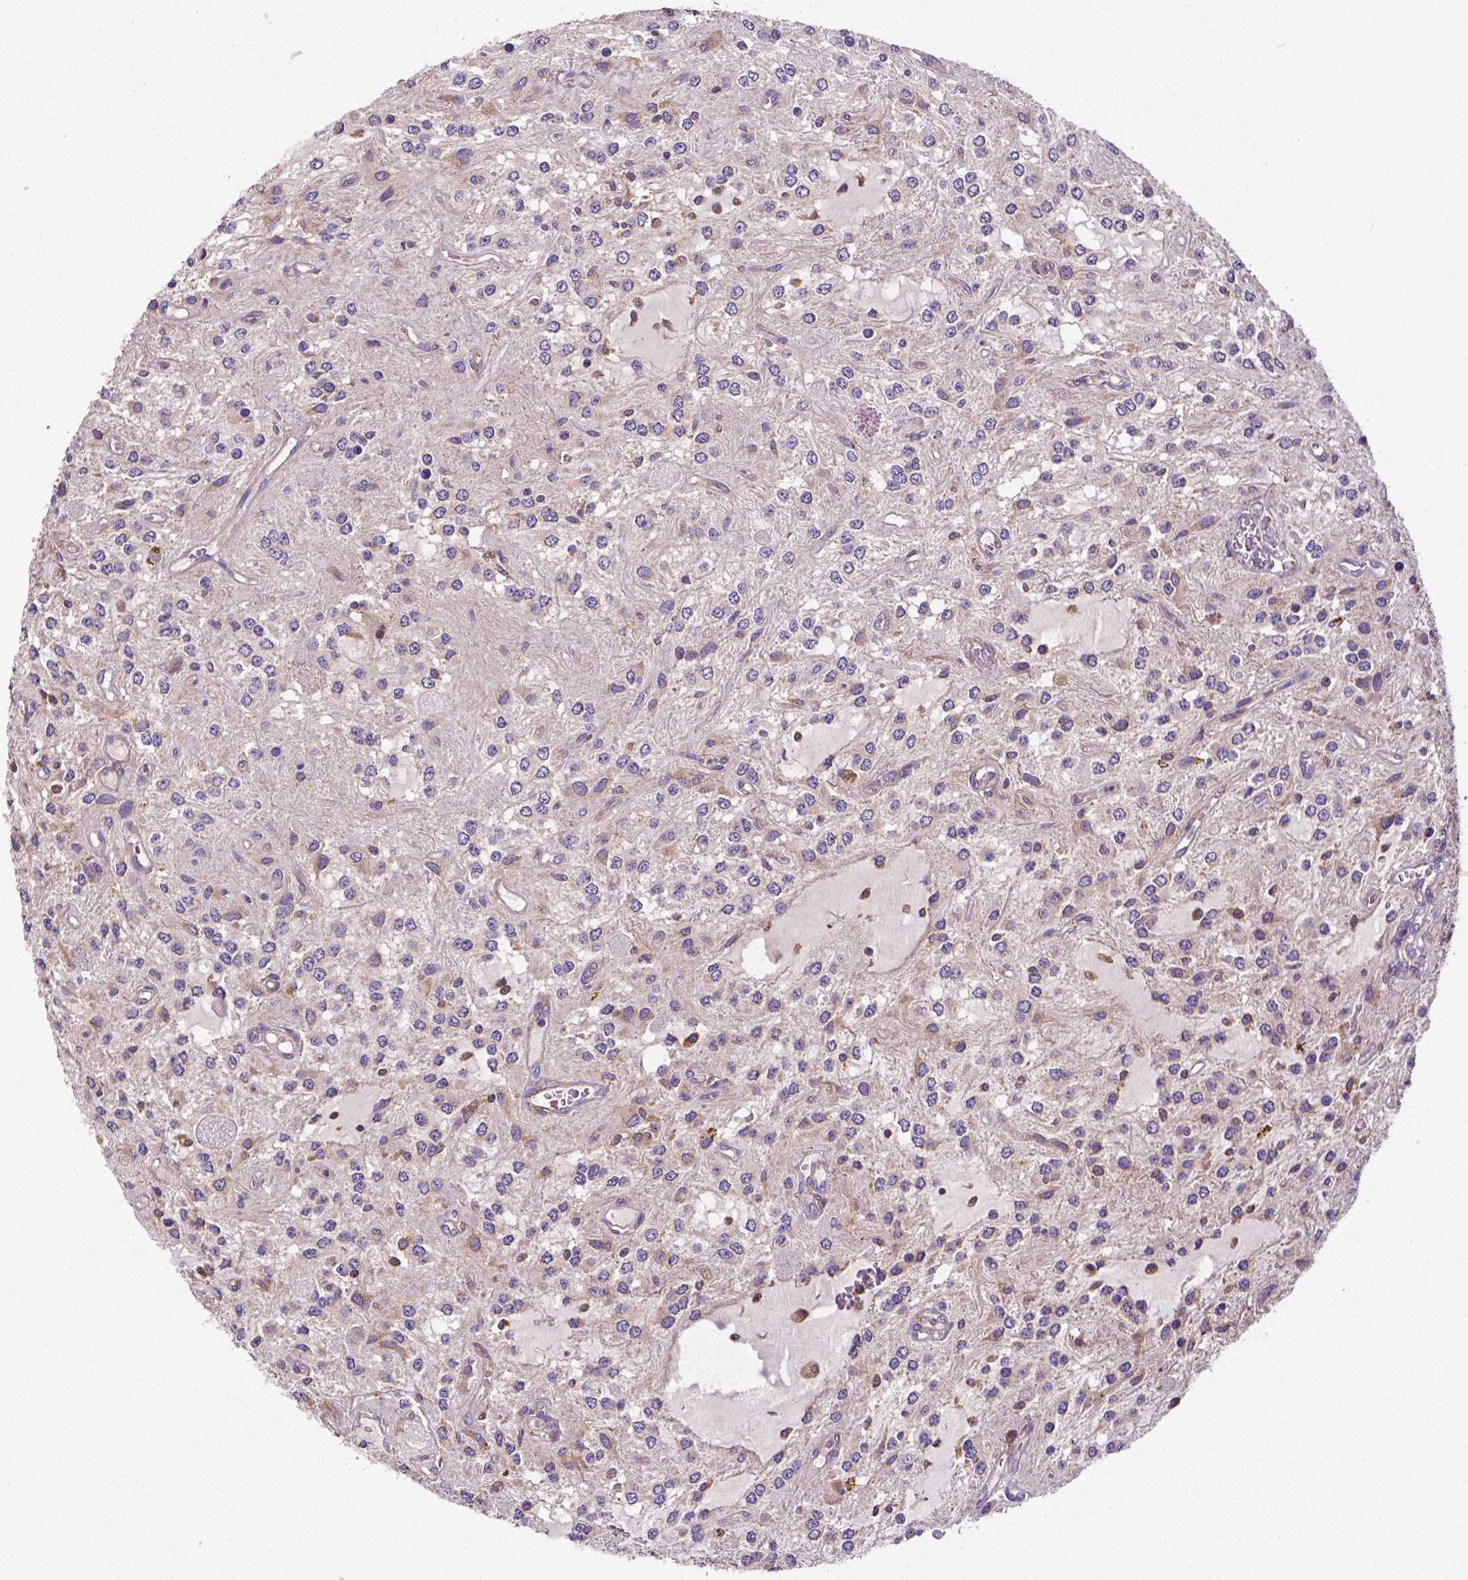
{"staining": {"intensity": "negative", "quantity": "none", "location": "none"}, "tissue": "glioma", "cell_type": "Tumor cells", "image_type": "cancer", "snomed": [{"axis": "morphology", "description": "Glioma, malignant, Low grade"}, {"axis": "topography", "description": "Cerebellum"}], "caption": "Immunohistochemical staining of glioma exhibits no significant positivity in tumor cells.", "gene": "DICER1", "patient": {"sex": "female", "age": 14}}